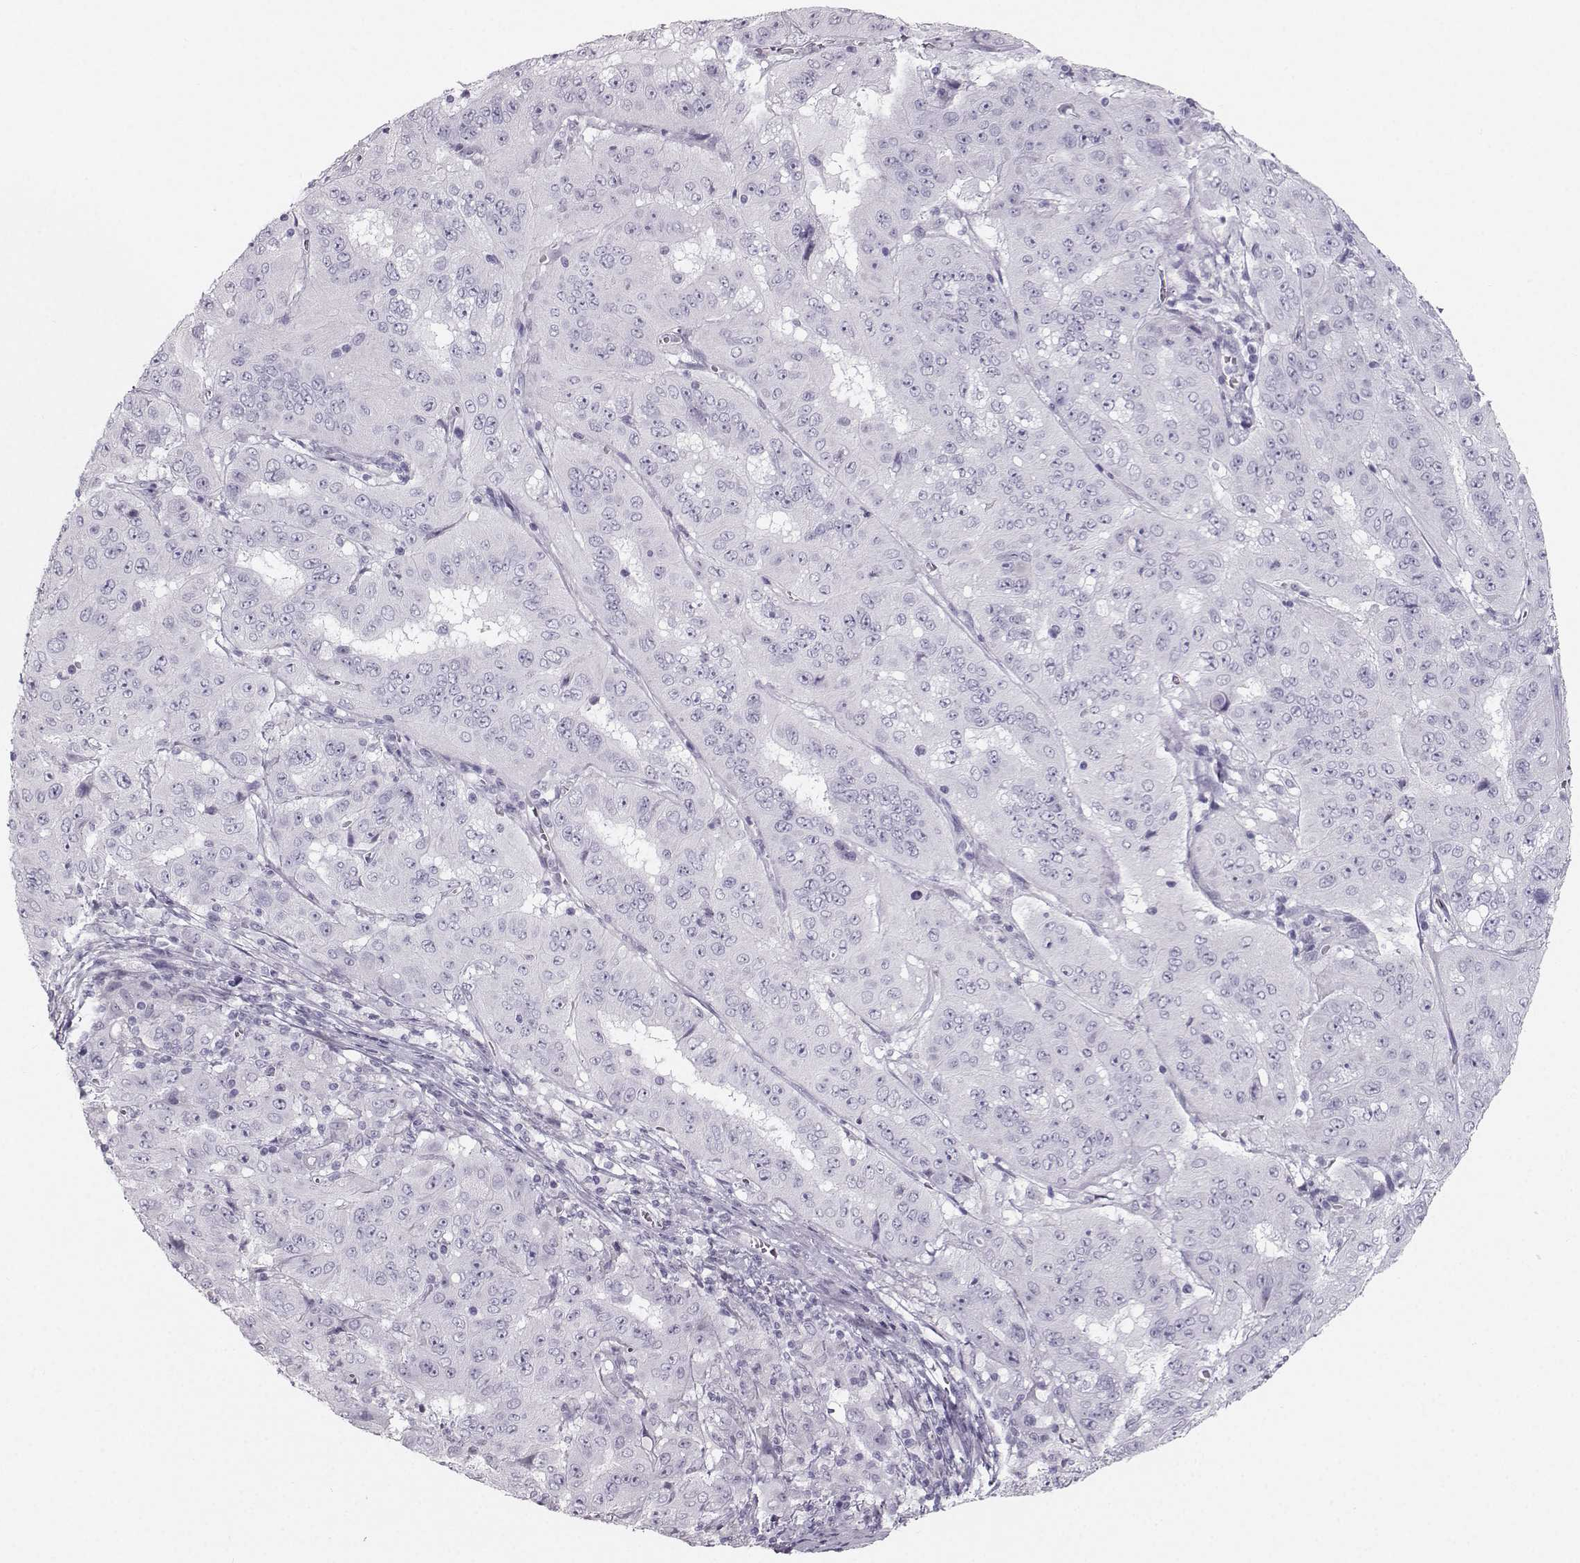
{"staining": {"intensity": "negative", "quantity": "none", "location": "none"}, "tissue": "pancreatic cancer", "cell_type": "Tumor cells", "image_type": "cancer", "snomed": [{"axis": "morphology", "description": "Adenocarcinoma, NOS"}, {"axis": "topography", "description": "Pancreas"}], "caption": "Adenocarcinoma (pancreatic) stained for a protein using immunohistochemistry demonstrates no staining tumor cells.", "gene": "CASR", "patient": {"sex": "male", "age": 63}}